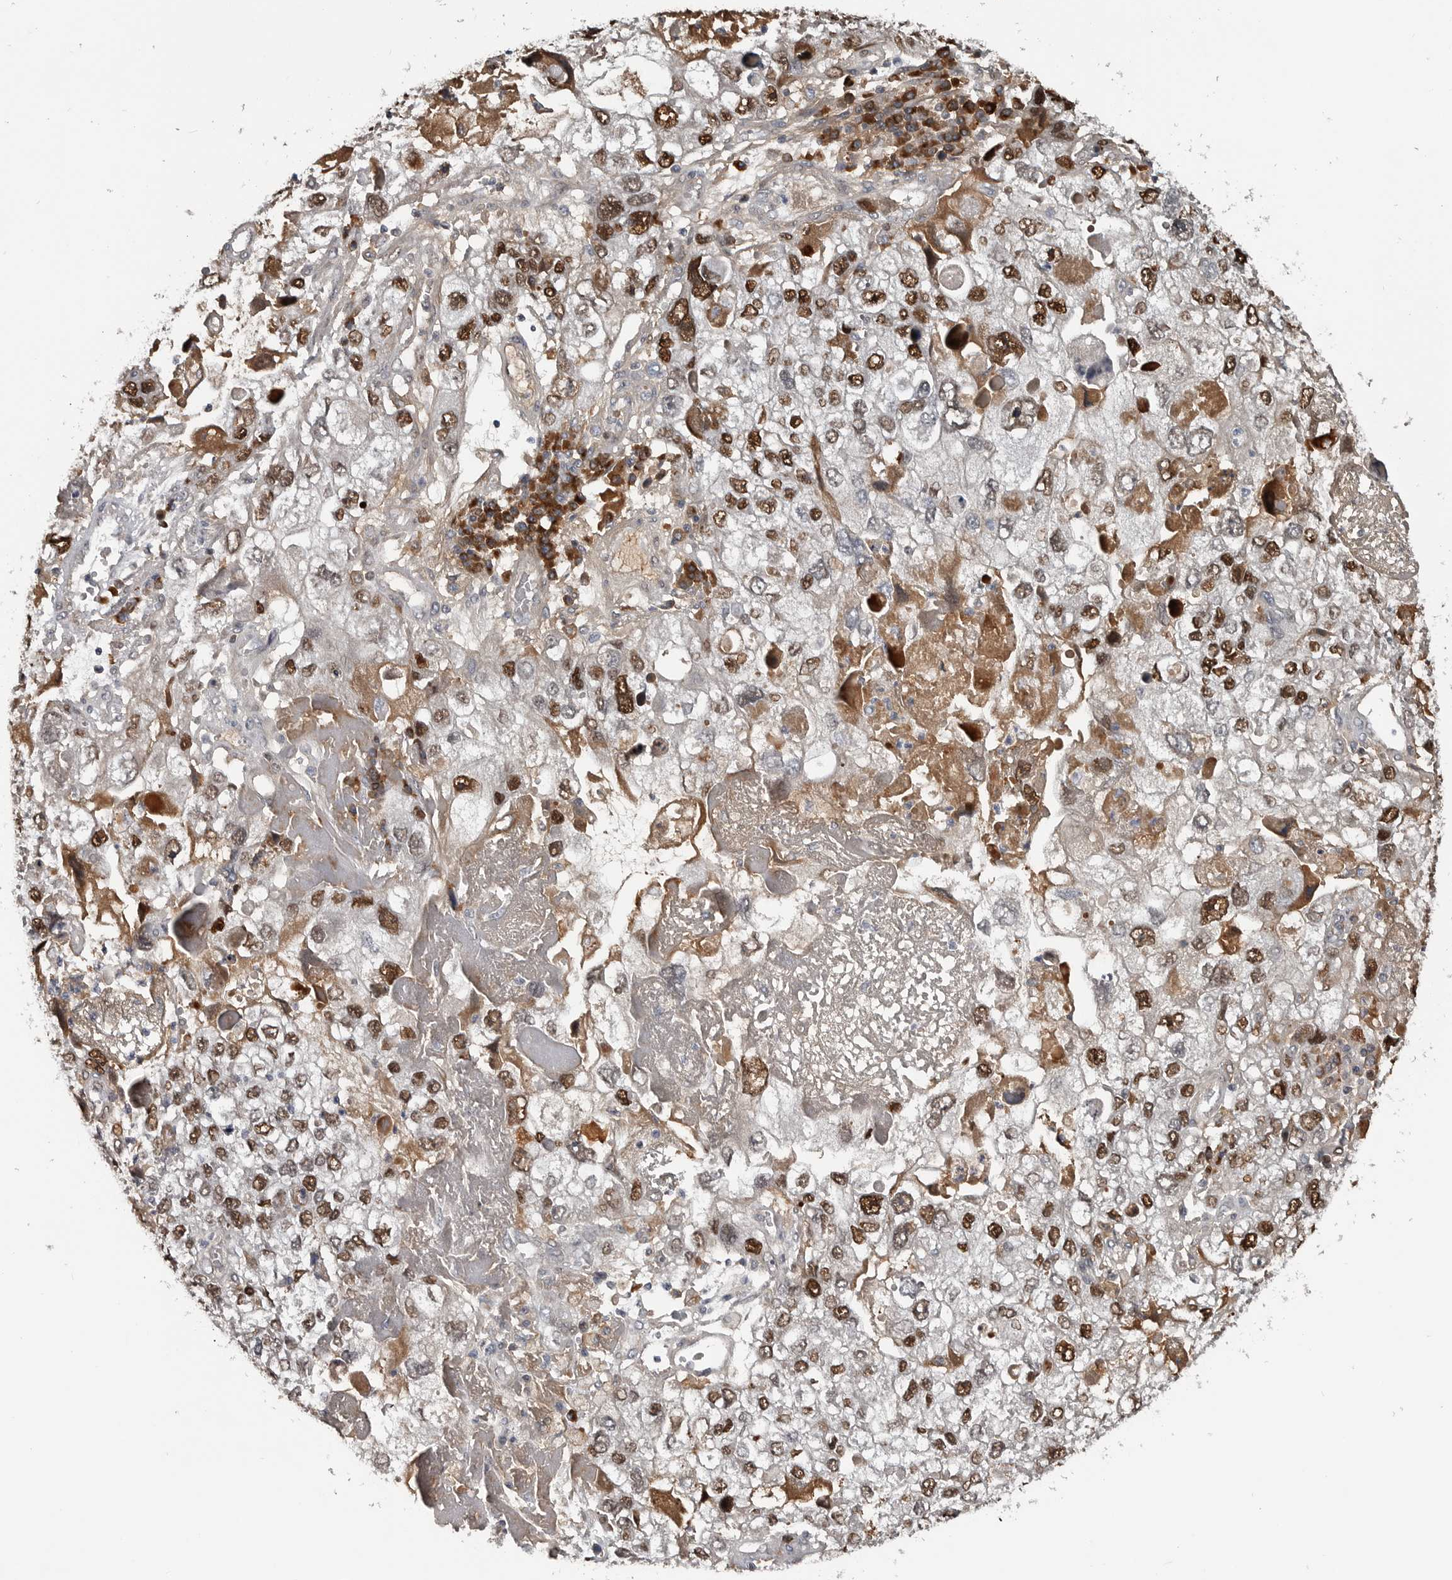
{"staining": {"intensity": "strong", "quantity": "25%-75%", "location": "nuclear"}, "tissue": "endometrial cancer", "cell_type": "Tumor cells", "image_type": "cancer", "snomed": [{"axis": "morphology", "description": "Adenocarcinoma, NOS"}, {"axis": "topography", "description": "Endometrium"}], "caption": "Brown immunohistochemical staining in human endometrial cancer (adenocarcinoma) displays strong nuclear staining in about 25%-75% of tumor cells.", "gene": "ZNF277", "patient": {"sex": "female", "age": 49}}